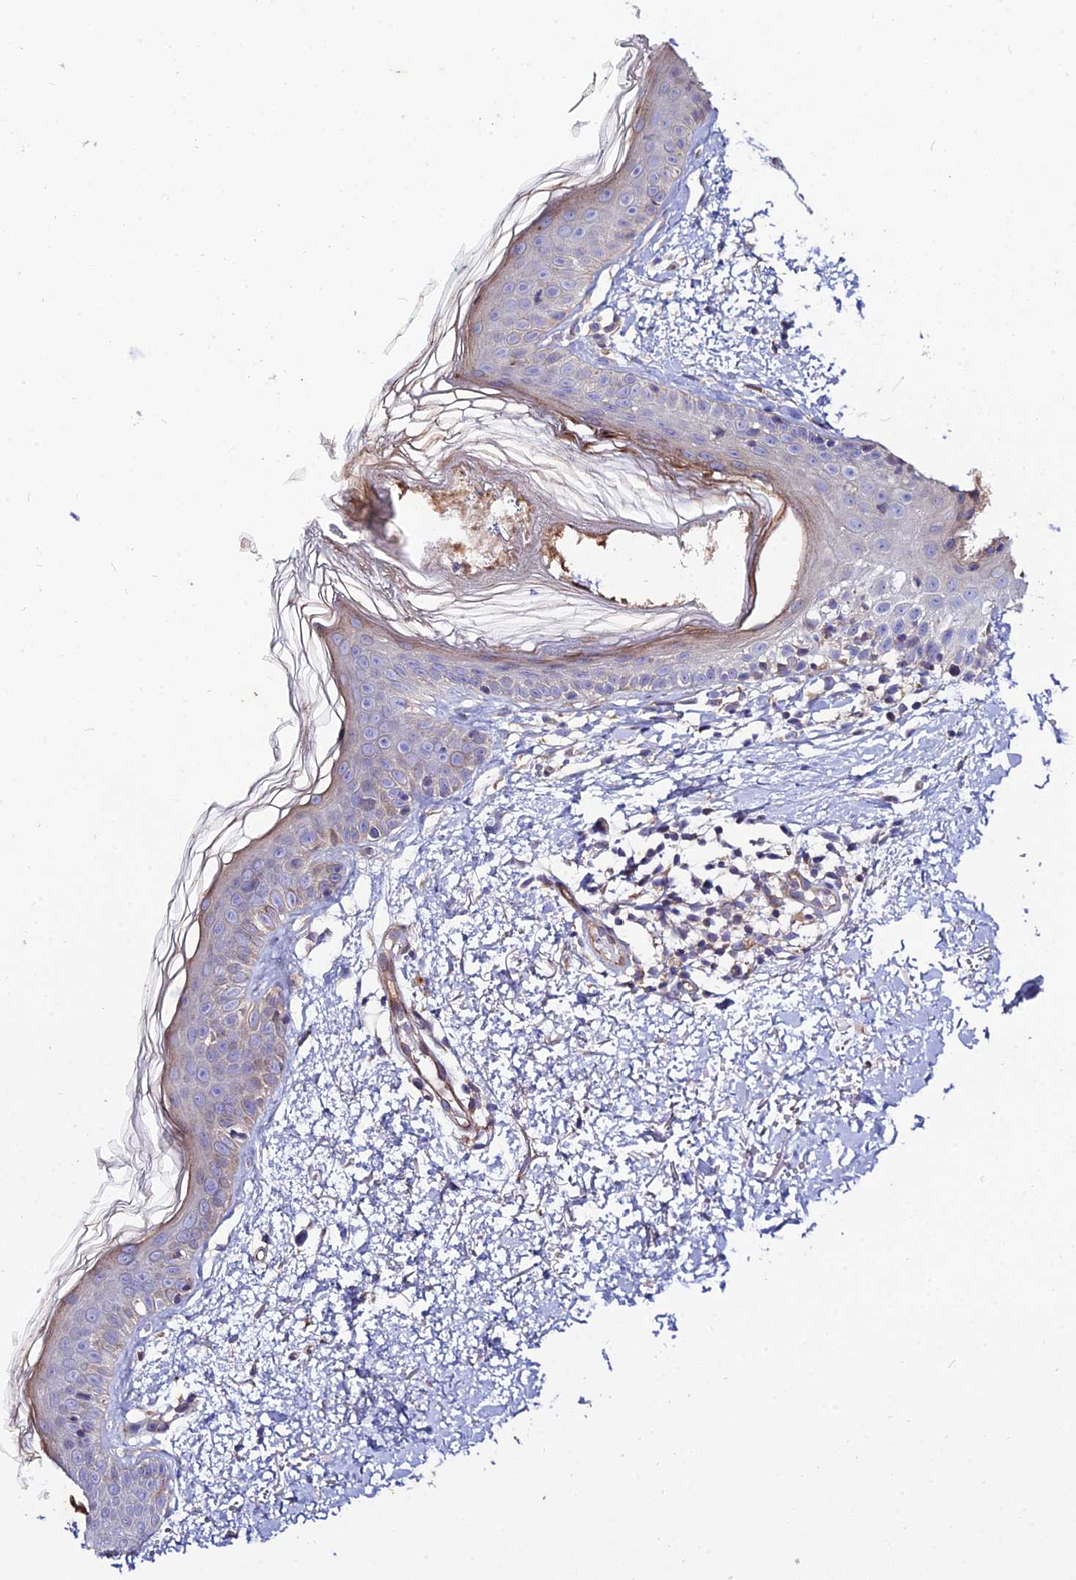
{"staining": {"intensity": "negative", "quantity": "none", "location": "none"}, "tissue": "skin", "cell_type": "Fibroblasts", "image_type": "normal", "snomed": [{"axis": "morphology", "description": "Normal tissue, NOS"}, {"axis": "topography", "description": "Skin"}], "caption": "Immunohistochemical staining of unremarkable human skin shows no significant positivity in fibroblasts.", "gene": "ARL6IP1", "patient": {"sex": "male", "age": 66}}